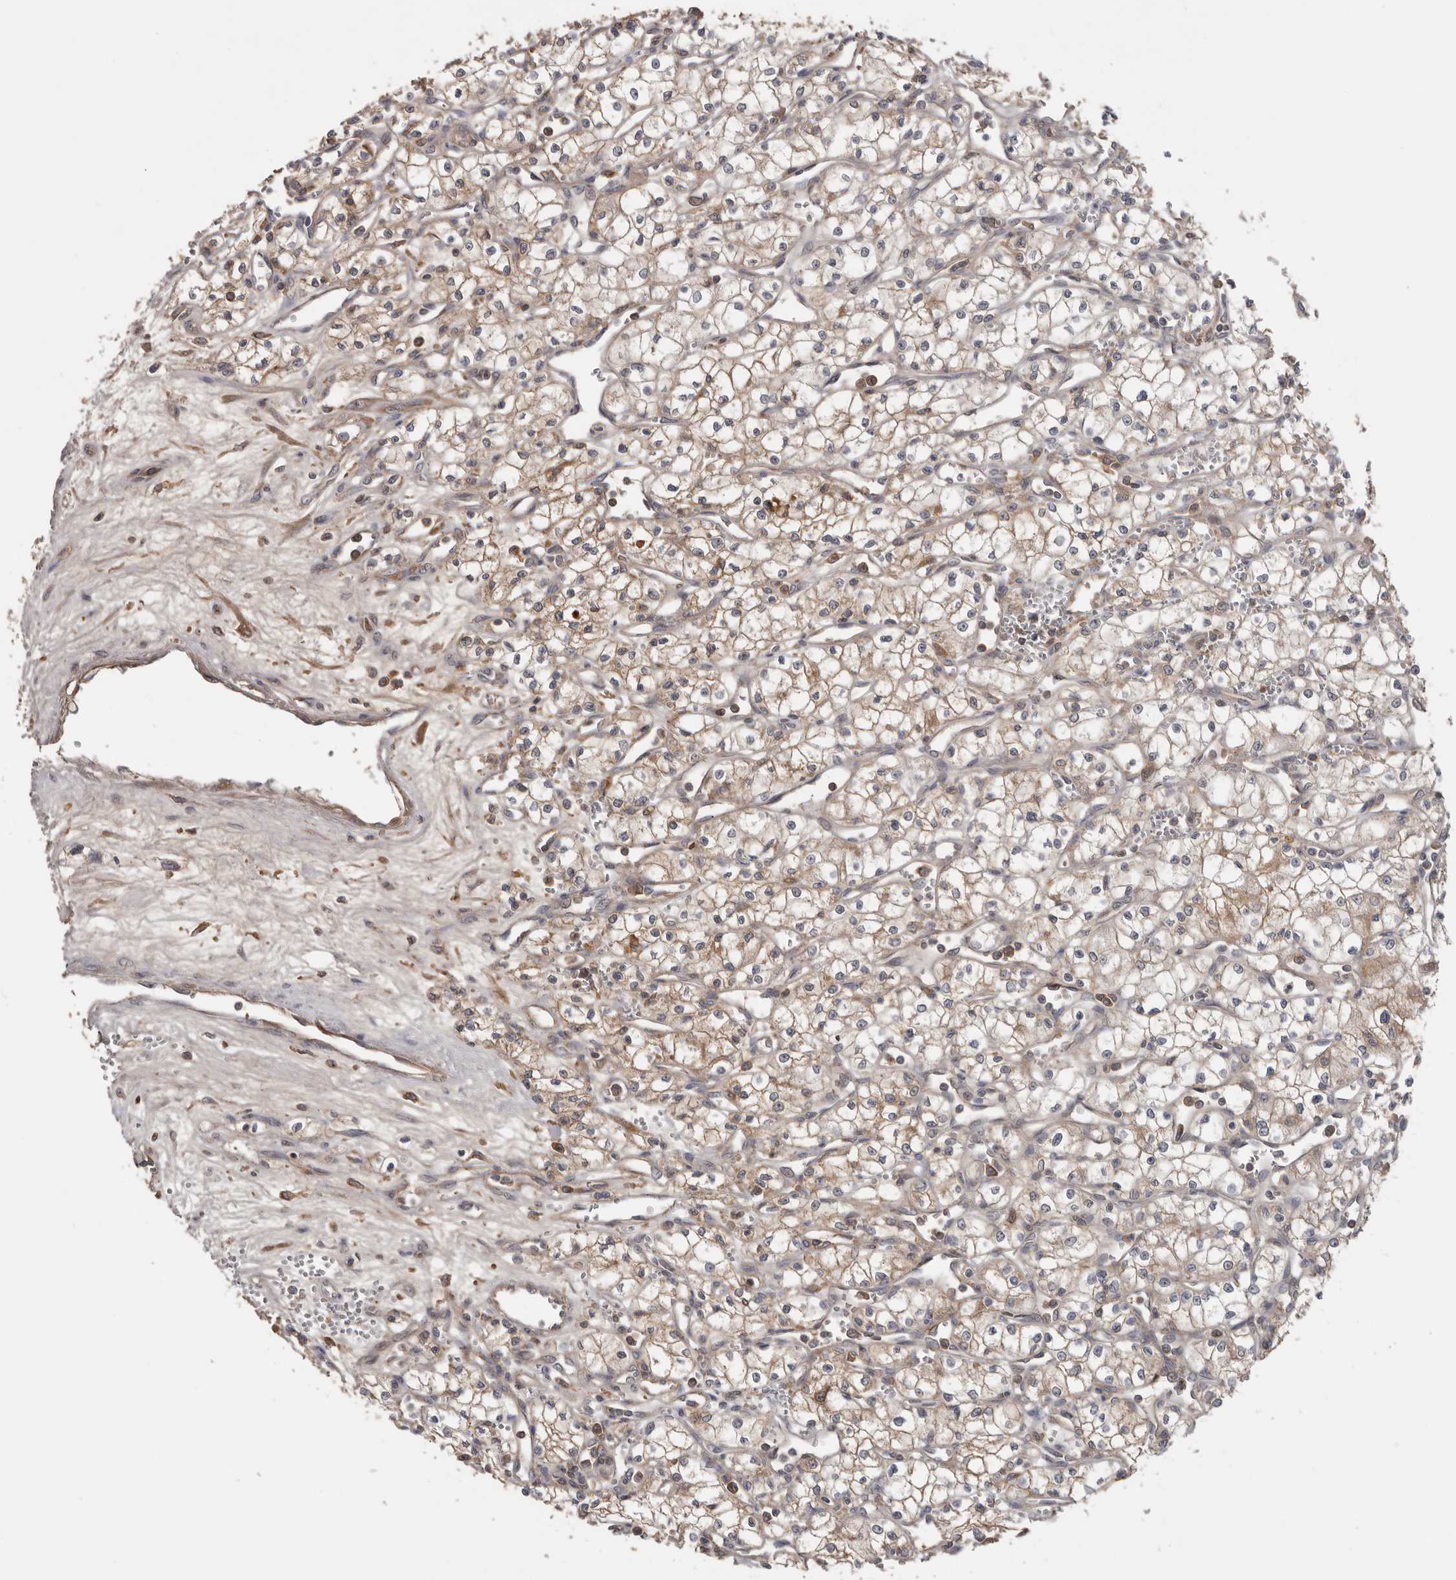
{"staining": {"intensity": "weak", "quantity": "25%-75%", "location": "cytoplasmic/membranous"}, "tissue": "renal cancer", "cell_type": "Tumor cells", "image_type": "cancer", "snomed": [{"axis": "morphology", "description": "Adenocarcinoma, NOS"}, {"axis": "topography", "description": "Kidney"}], "caption": "An image of renal cancer (adenocarcinoma) stained for a protein shows weak cytoplasmic/membranous brown staining in tumor cells.", "gene": "NMUR1", "patient": {"sex": "male", "age": 59}}